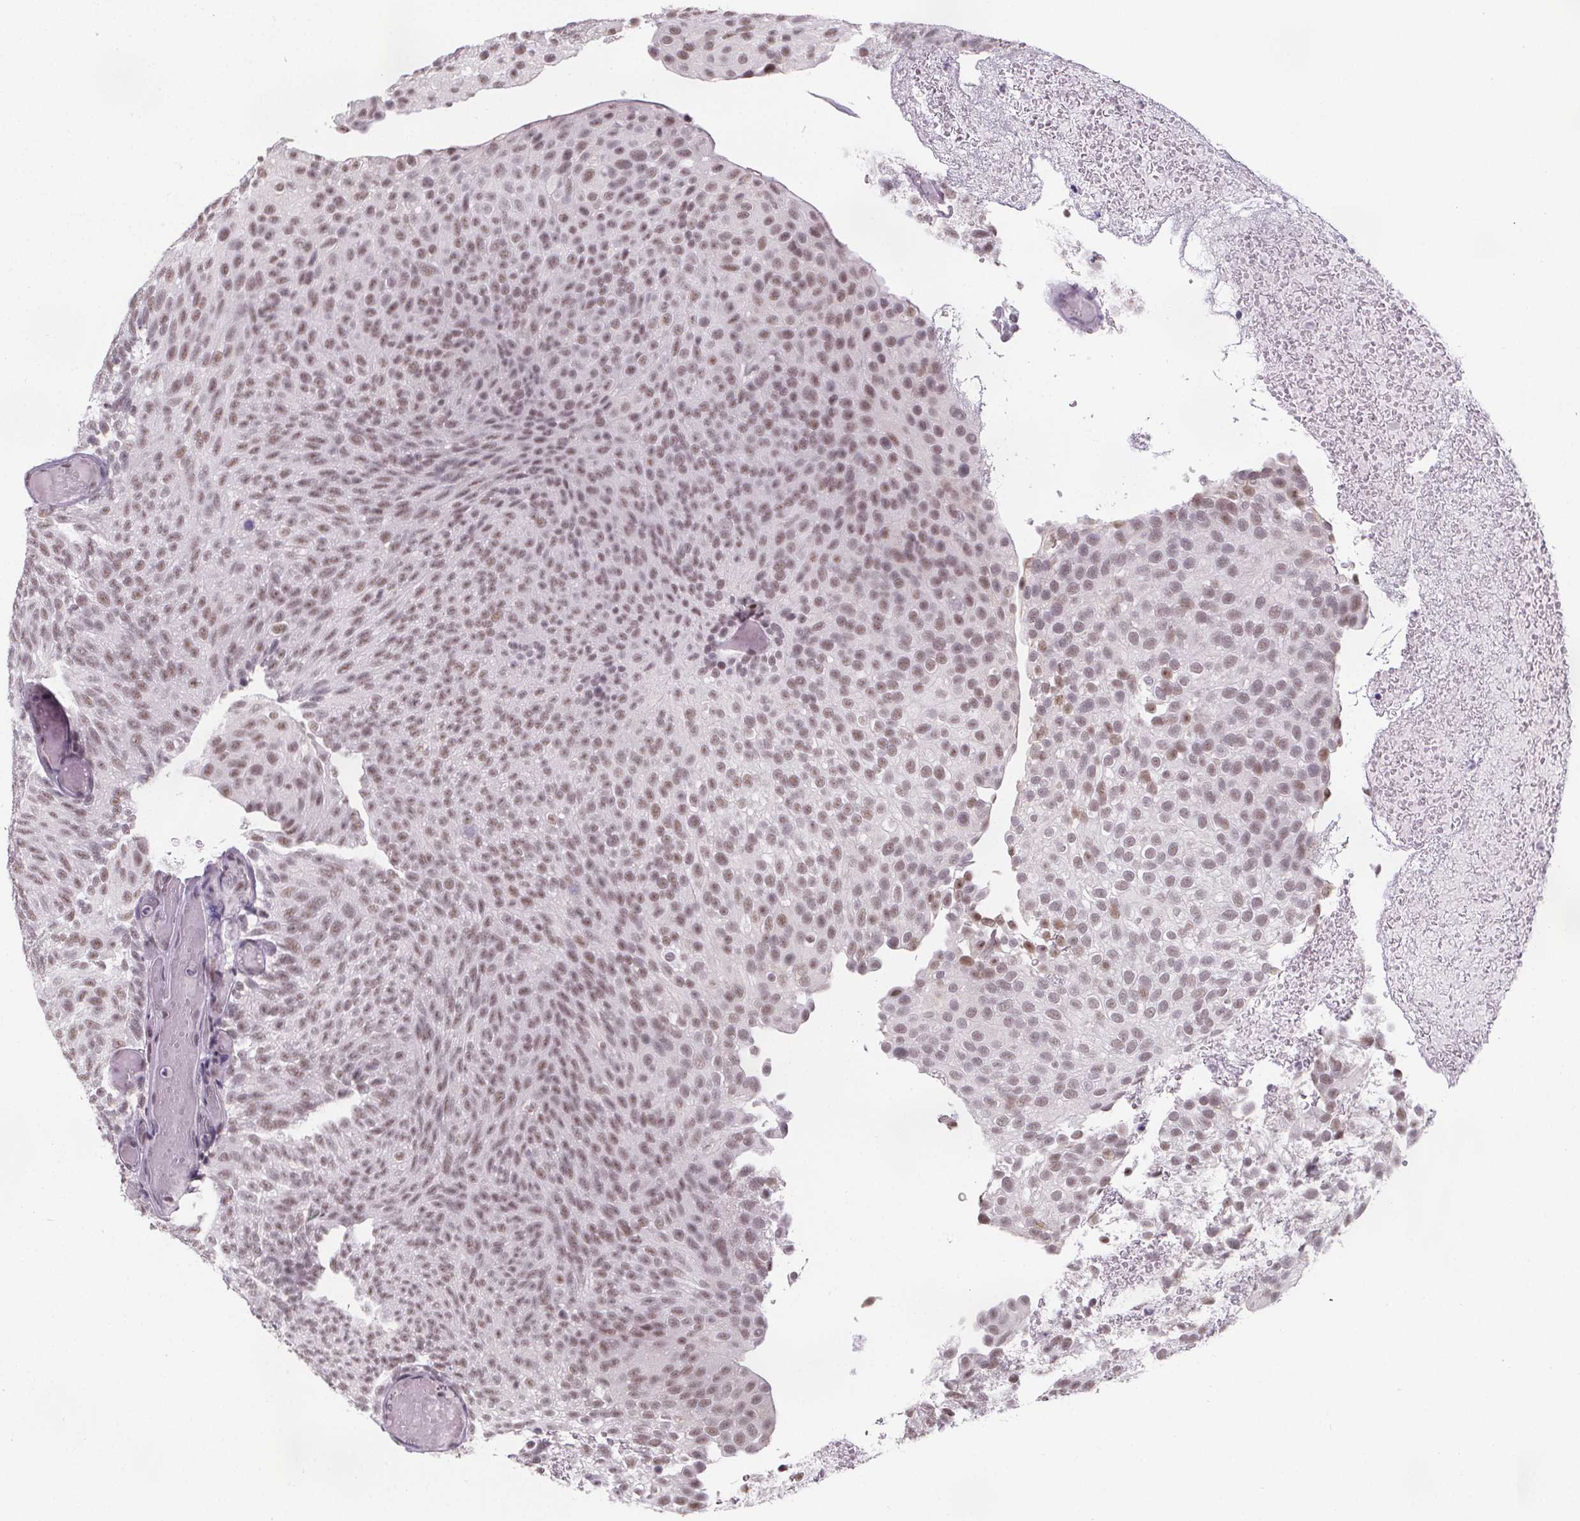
{"staining": {"intensity": "moderate", "quantity": ">75%", "location": "nuclear"}, "tissue": "urothelial cancer", "cell_type": "Tumor cells", "image_type": "cancer", "snomed": [{"axis": "morphology", "description": "Urothelial carcinoma, Low grade"}, {"axis": "topography", "description": "Urinary bladder"}], "caption": "Tumor cells display medium levels of moderate nuclear staining in about >75% of cells in urothelial cancer. (brown staining indicates protein expression, while blue staining denotes nuclei).", "gene": "ZNF572", "patient": {"sex": "male", "age": 78}}